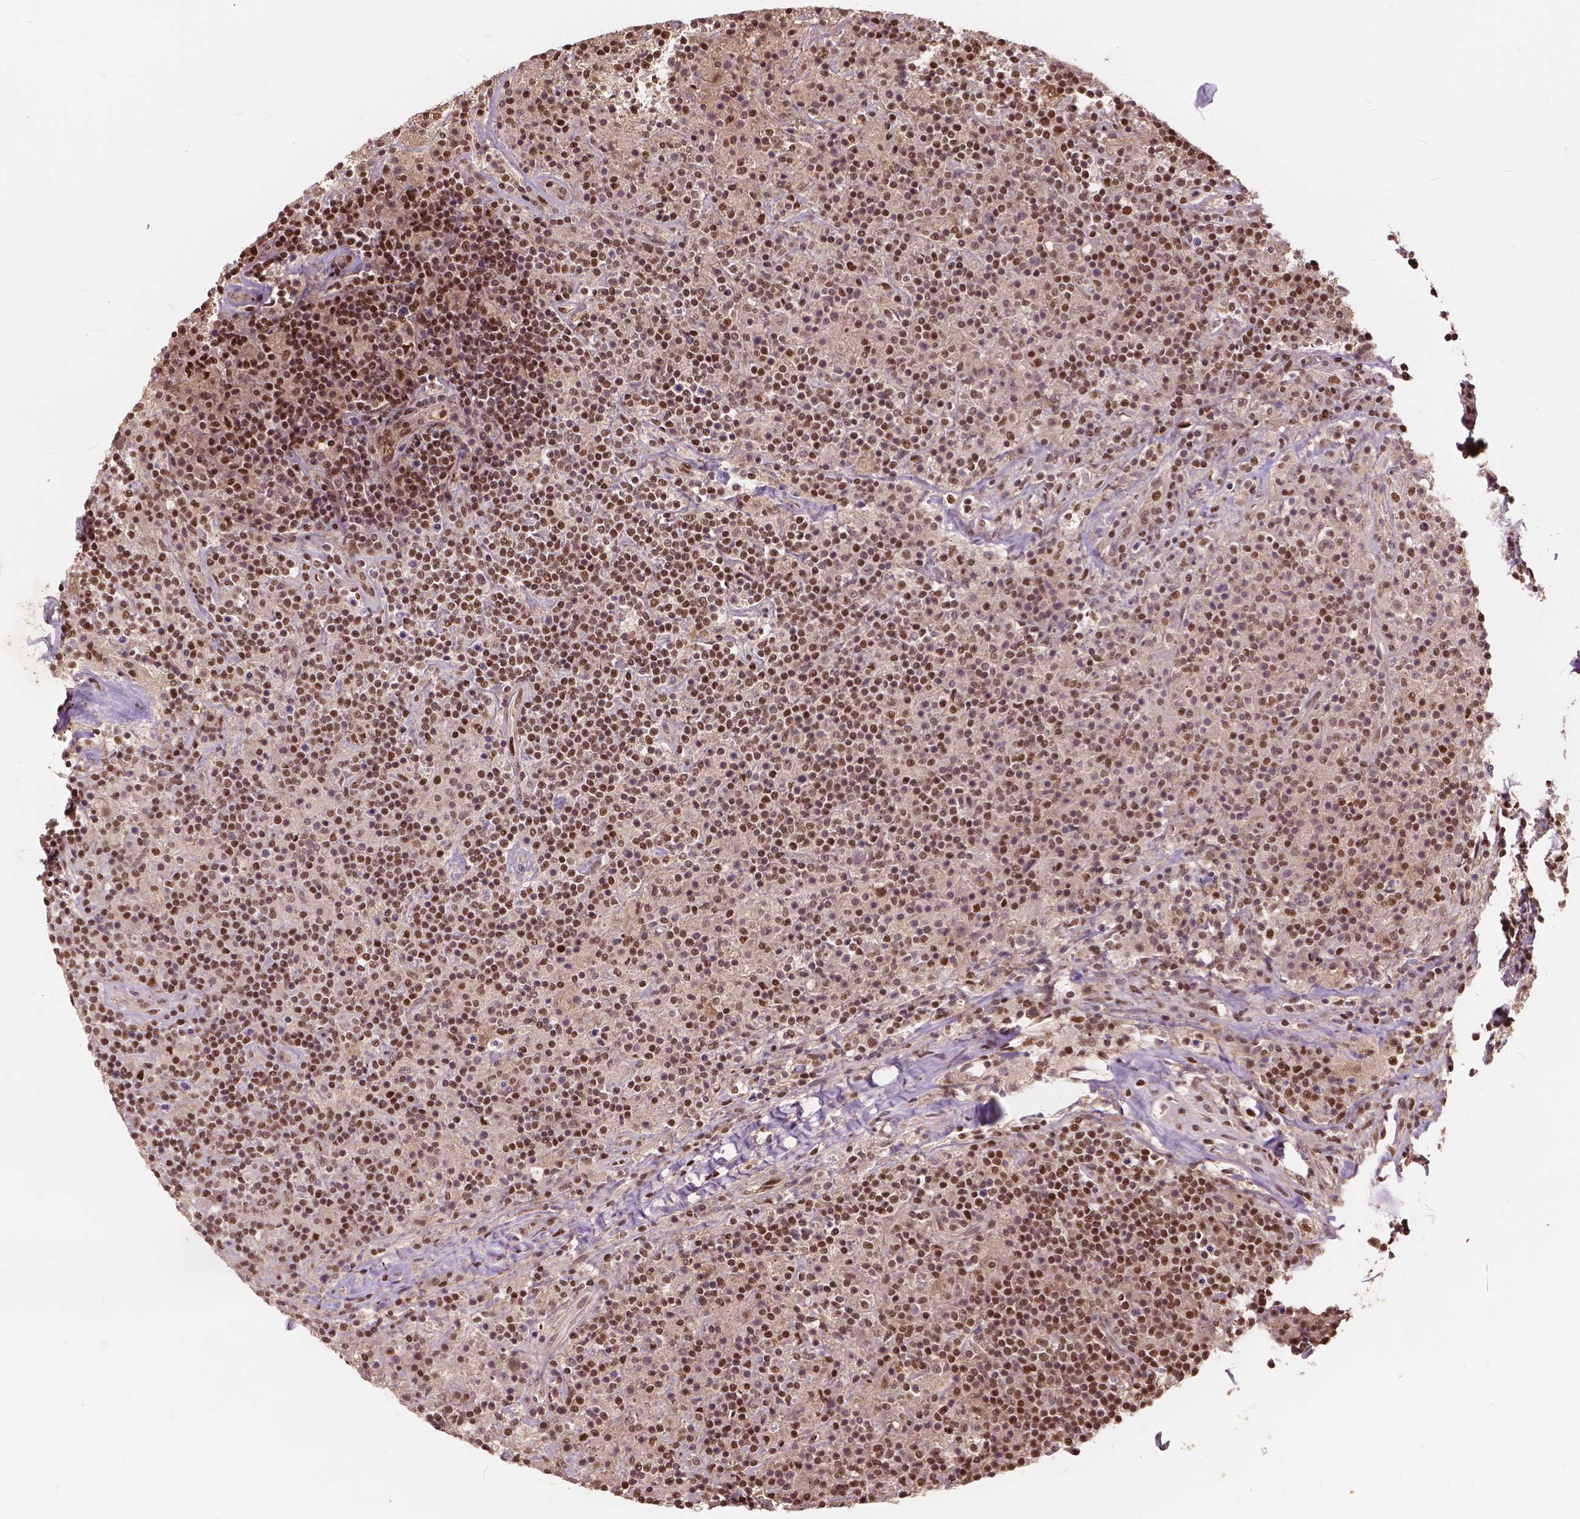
{"staining": {"intensity": "moderate", "quantity": ">75%", "location": "nuclear"}, "tissue": "lymphoma", "cell_type": "Tumor cells", "image_type": "cancer", "snomed": [{"axis": "morphology", "description": "Hodgkin's disease, NOS"}, {"axis": "topography", "description": "Lymph node"}], "caption": "Human Hodgkin's disease stained with a brown dye shows moderate nuclear positive positivity in about >75% of tumor cells.", "gene": "ANP32B", "patient": {"sex": "male", "age": 70}}